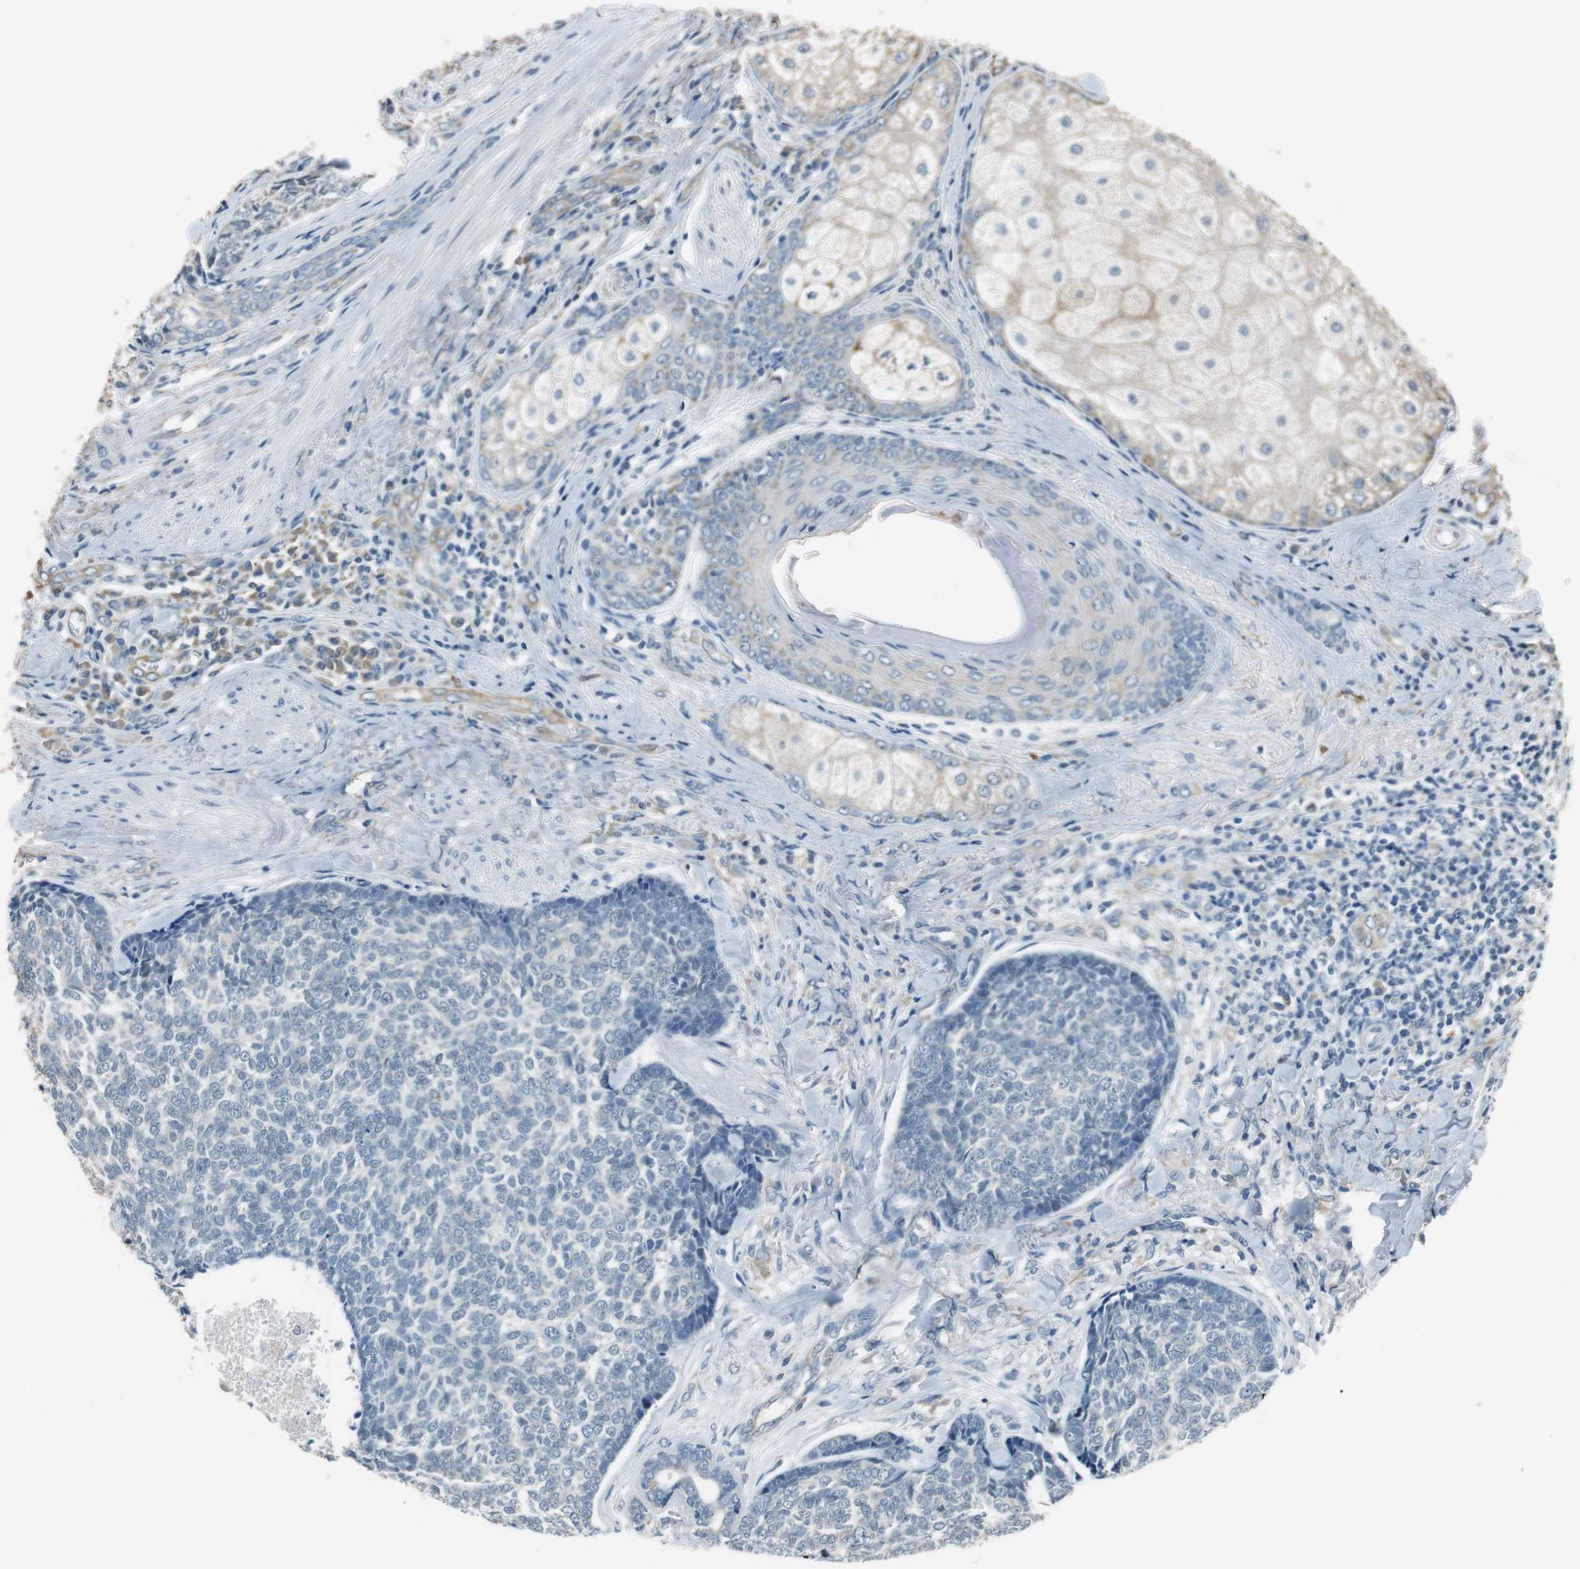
{"staining": {"intensity": "negative", "quantity": "none", "location": "none"}, "tissue": "skin cancer", "cell_type": "Tumor cells", "image_type": "cancer", "snomed": [{"axis": "morphology", "description": "Basal cell carcinoma"}, {"axis": "topography", "description": "Skin"}], "caption": "This photomicrograph is of basal cell carcinoma (skin) stained with IHC to label a protein in brown with the nuclei are counter-stained blue. There is no positivity in tumor cells.", "gene": "ALDH4A1", "patient": {"sex": "male", "age": 84}}